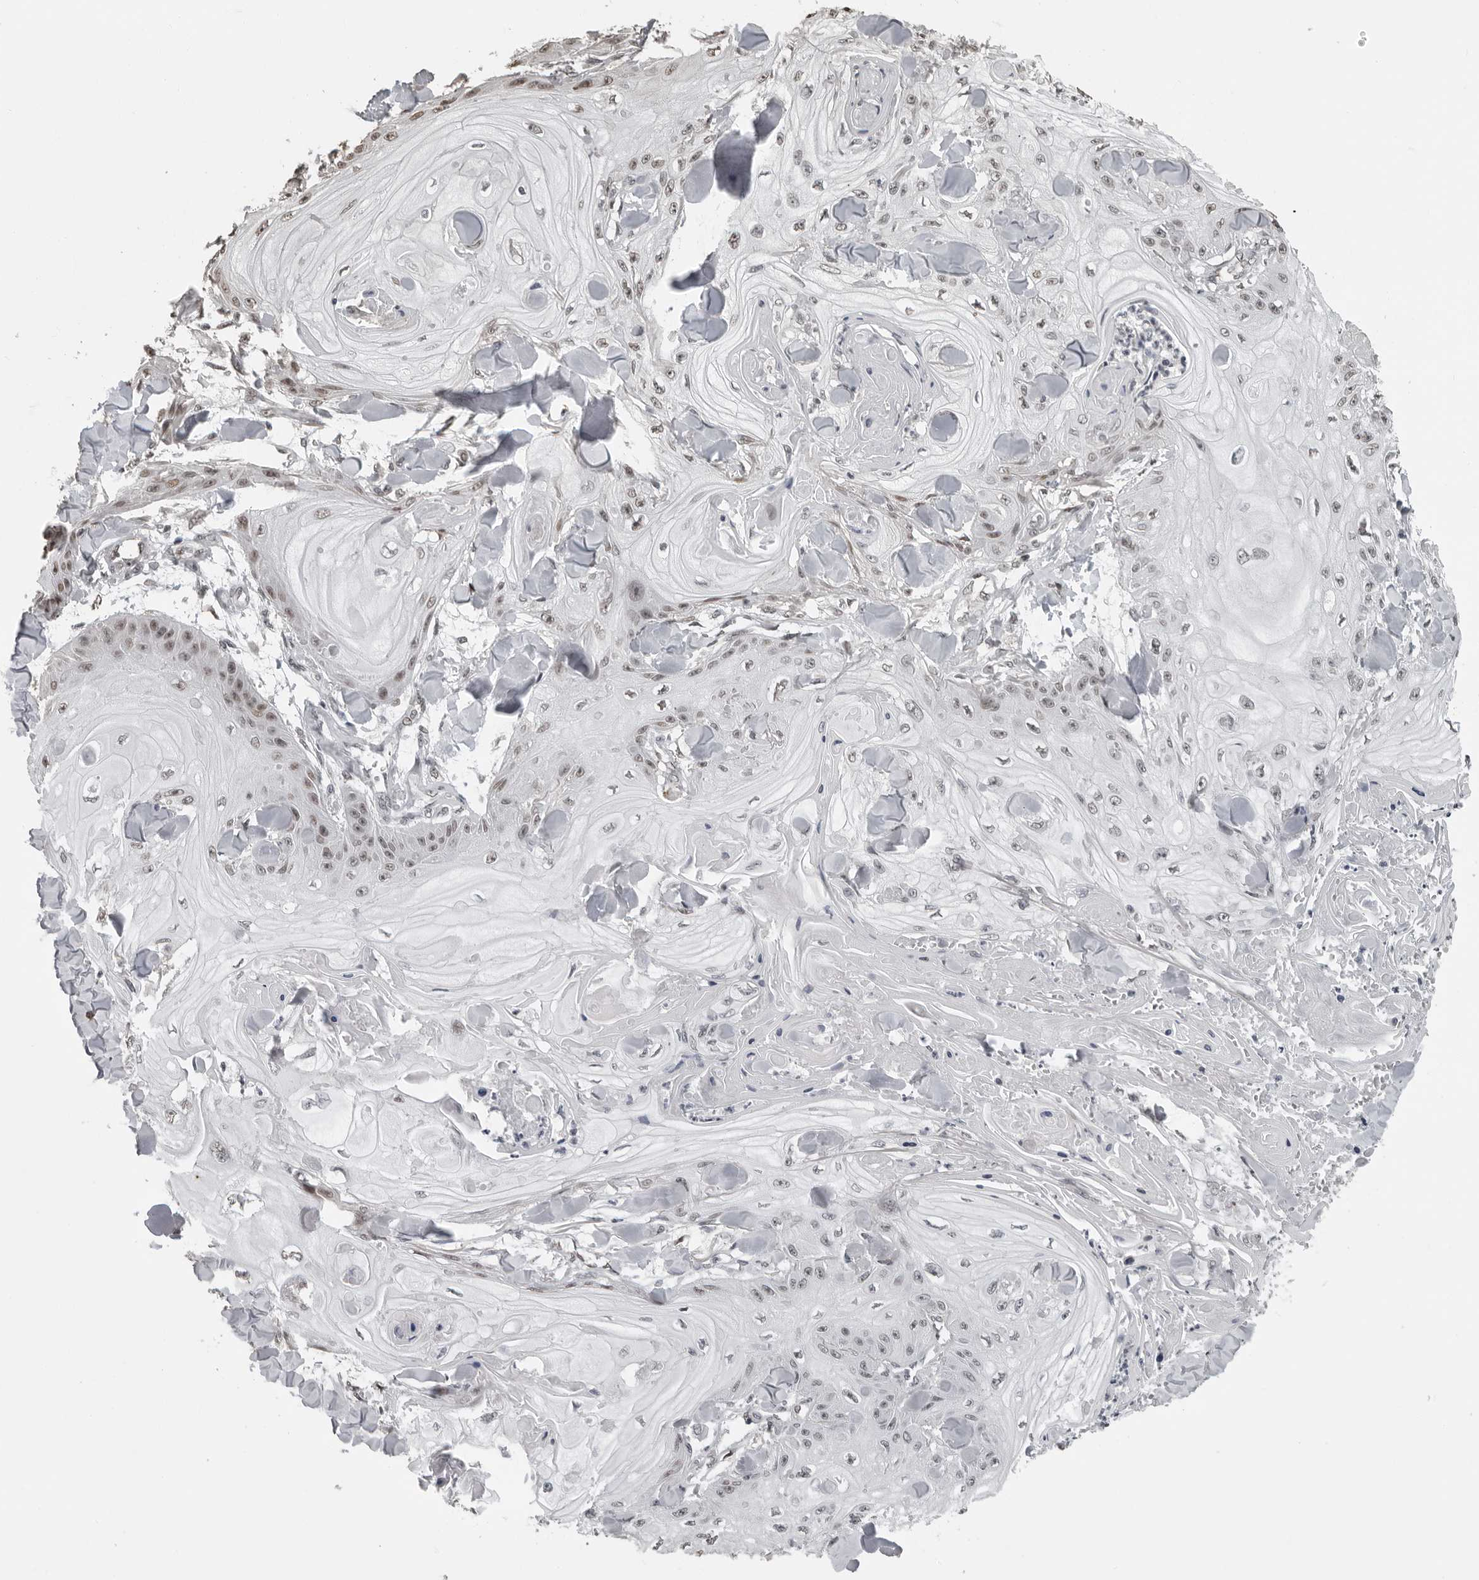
{"staining": {"intensity": "weak", "quantity": "<25%", "location": "nuclear"}, "tissue": "skin cancer", "cell_type": "Tumor cells", "image_type": "cancer", "snomed": [{"axis": "morphology", "description": "Squamous cell carcinoma, NOS"}, {"axis": "topography", "description": "Skin"}], "caption": "A photomicrograph of skin cancer (squamous cell carcinoma) stained for a protein reveals no brown staining in tumor cells. (Immunohistochemistry (ihc), brightfield microscopy, high magnification).", "gene": "ORC1", "patient": {"sex": "male", "age": 74}}